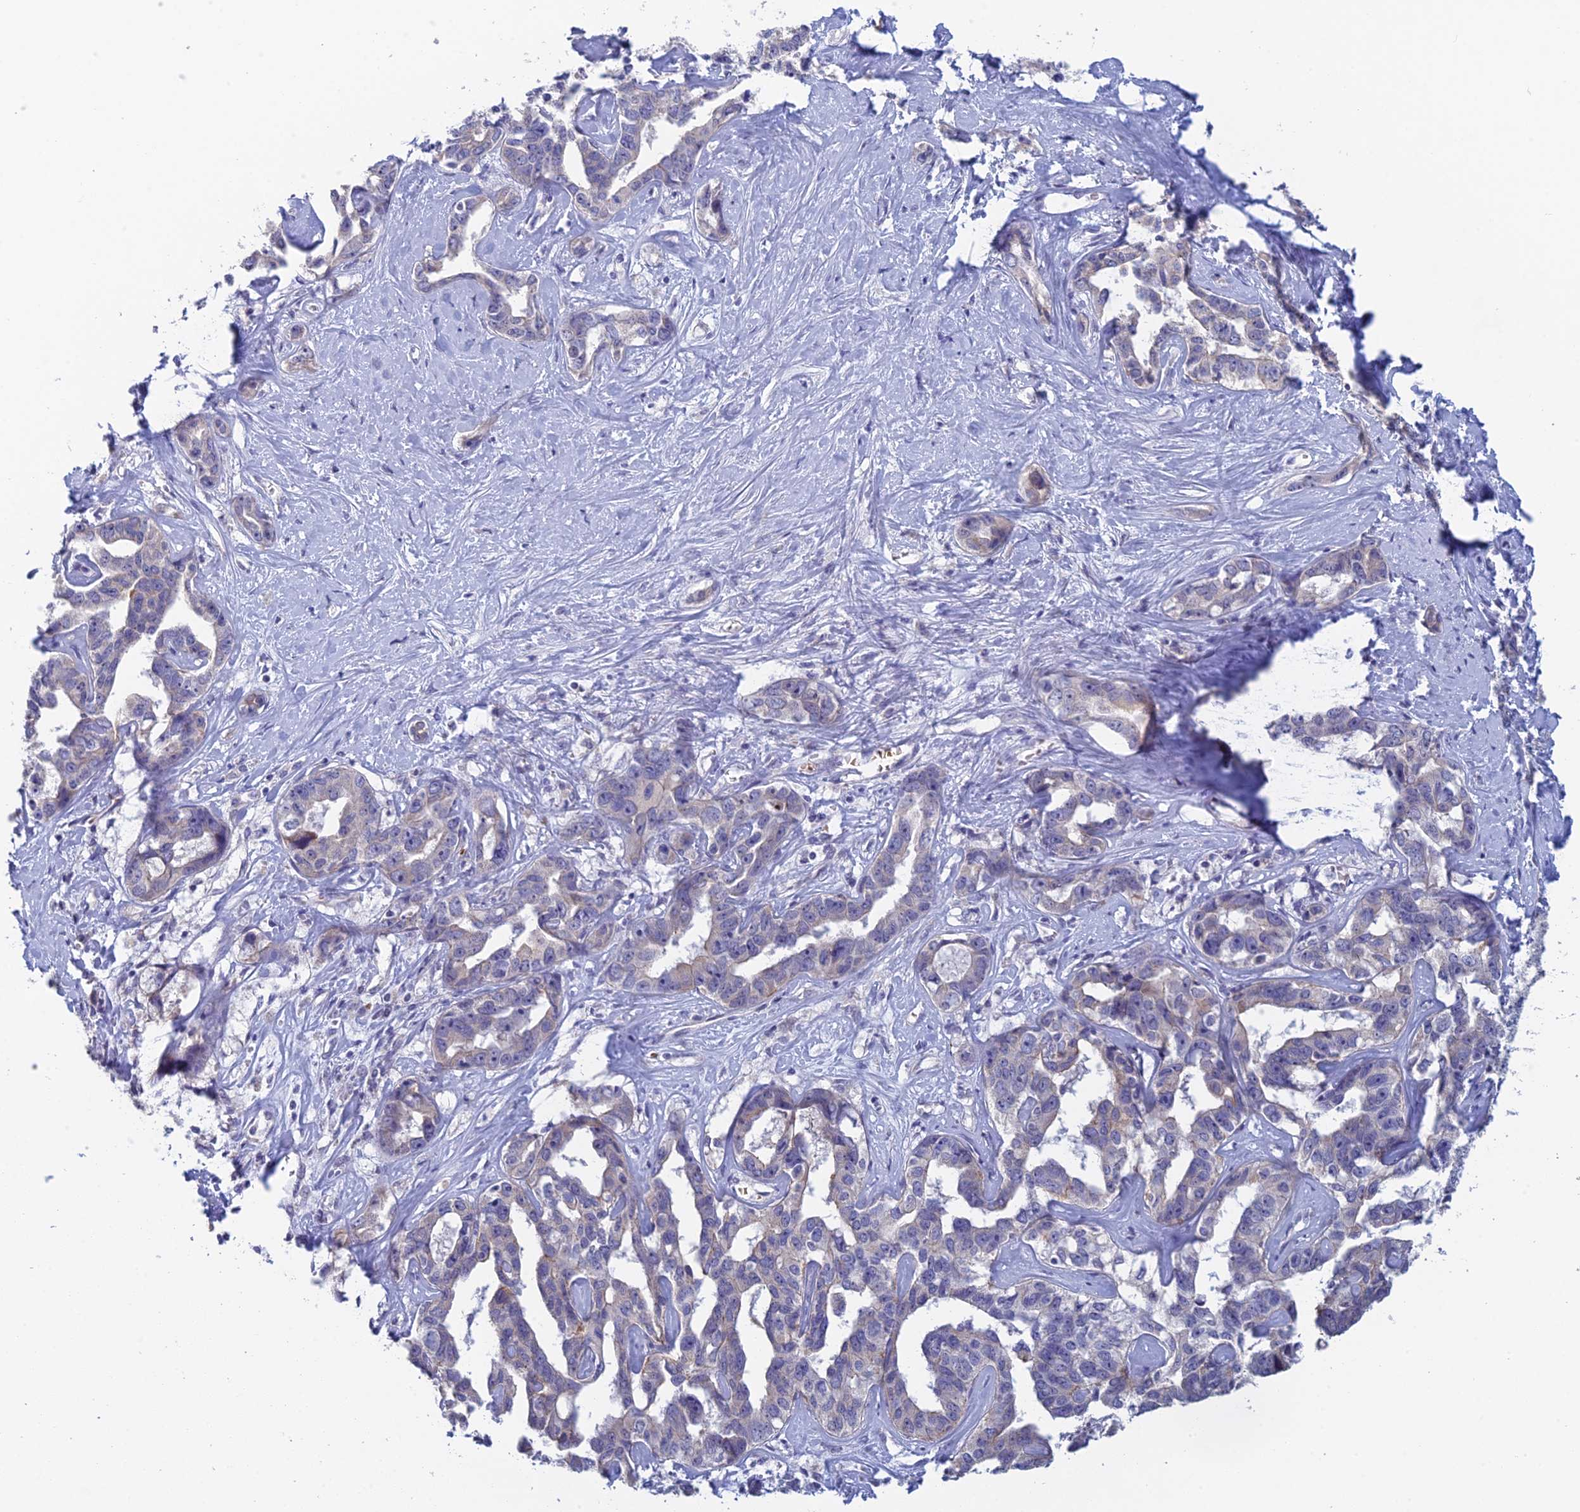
{"staining": {"intensity": "negative", "quantity": "none", "location": "none"}, "tissue": "liver cancer", "cell_type": "Tumor cells", "image_type": "cancer", "snomed": [{"axis": "morphology", "description": "Cholangiocarcinoma"}, {"axis": "topography", "description": "Liver"}], "caption": "The image demonstrates no significant staining in tumor cells of cholangiocarcinoma (liver). Brightfield microscopy of immunohistochemistry (IHC) stained with DAB (brown) and hematoxylin (blue), captured at high magnification.", "gene": "GIPC1", "patient": {"sex": "male", "age": 59}}